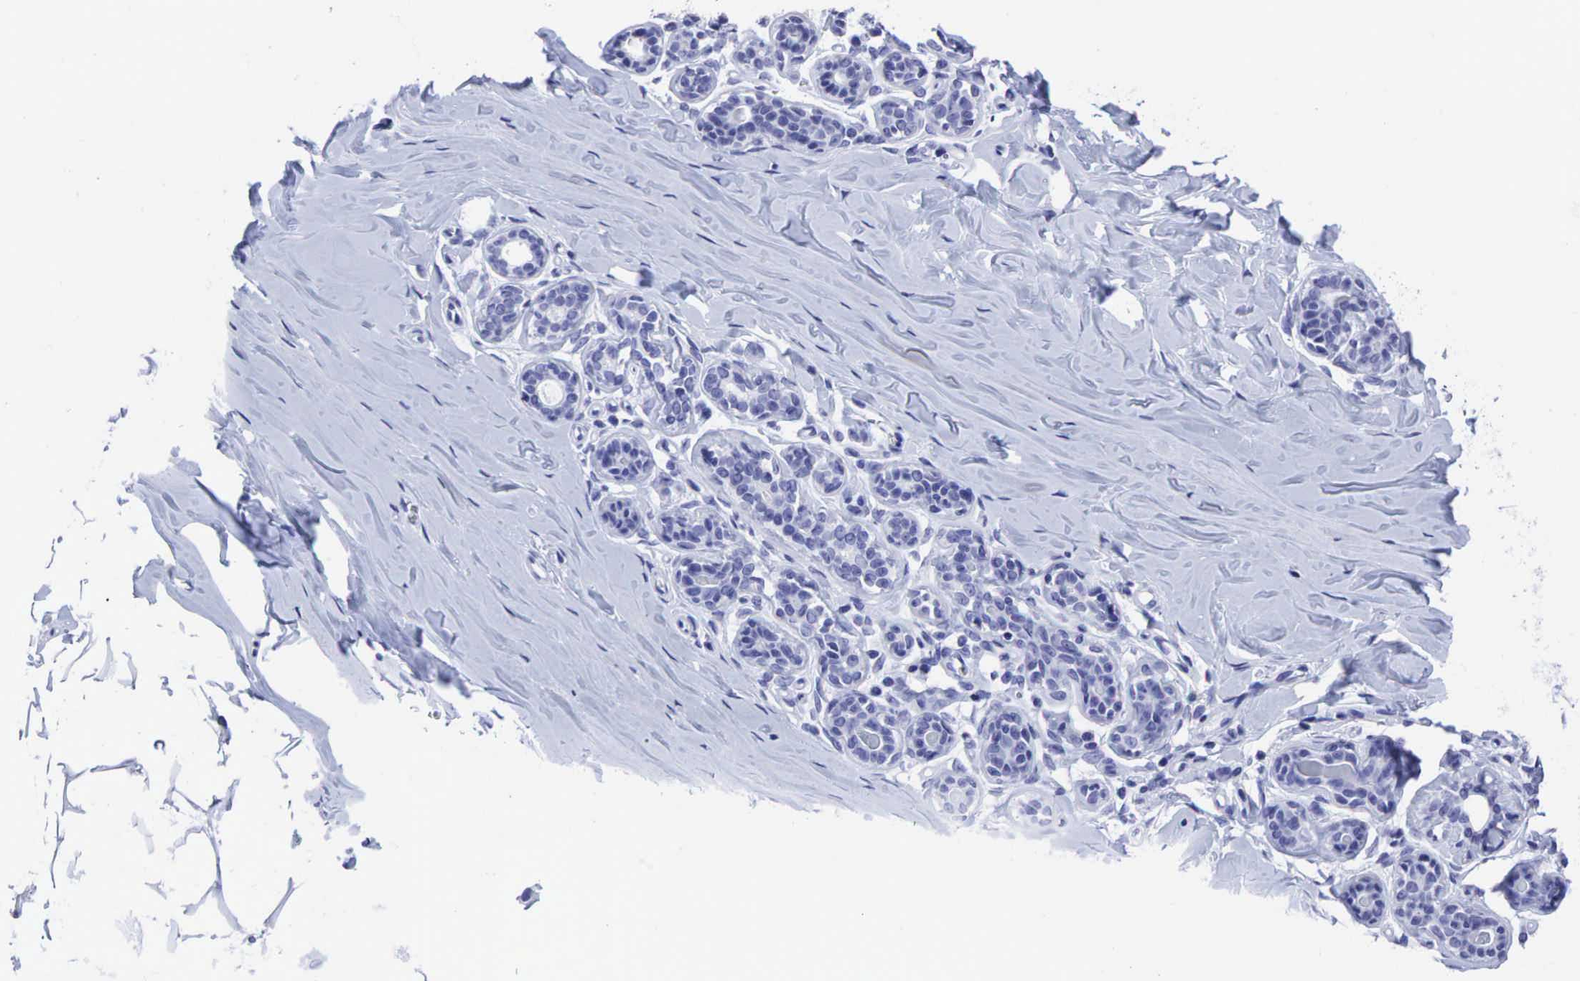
{"staining": {"intensity": "negative", "quantity": "none", "location": "none"}, "tissue": "breast", "cell_type": "Adipocytes", "image_type": "normal", "snomed": [{"axis": "morphology", "description": "Normal tissue, NOS"}, {"axis": "topography", "description": "Breast"}], "caption": "Human breast stained for a protein using immunohistochemistry reveals no positivity in adipocytes.", "gene": "CEACAM5", "patient": {"sex": "female", "age": 45}}